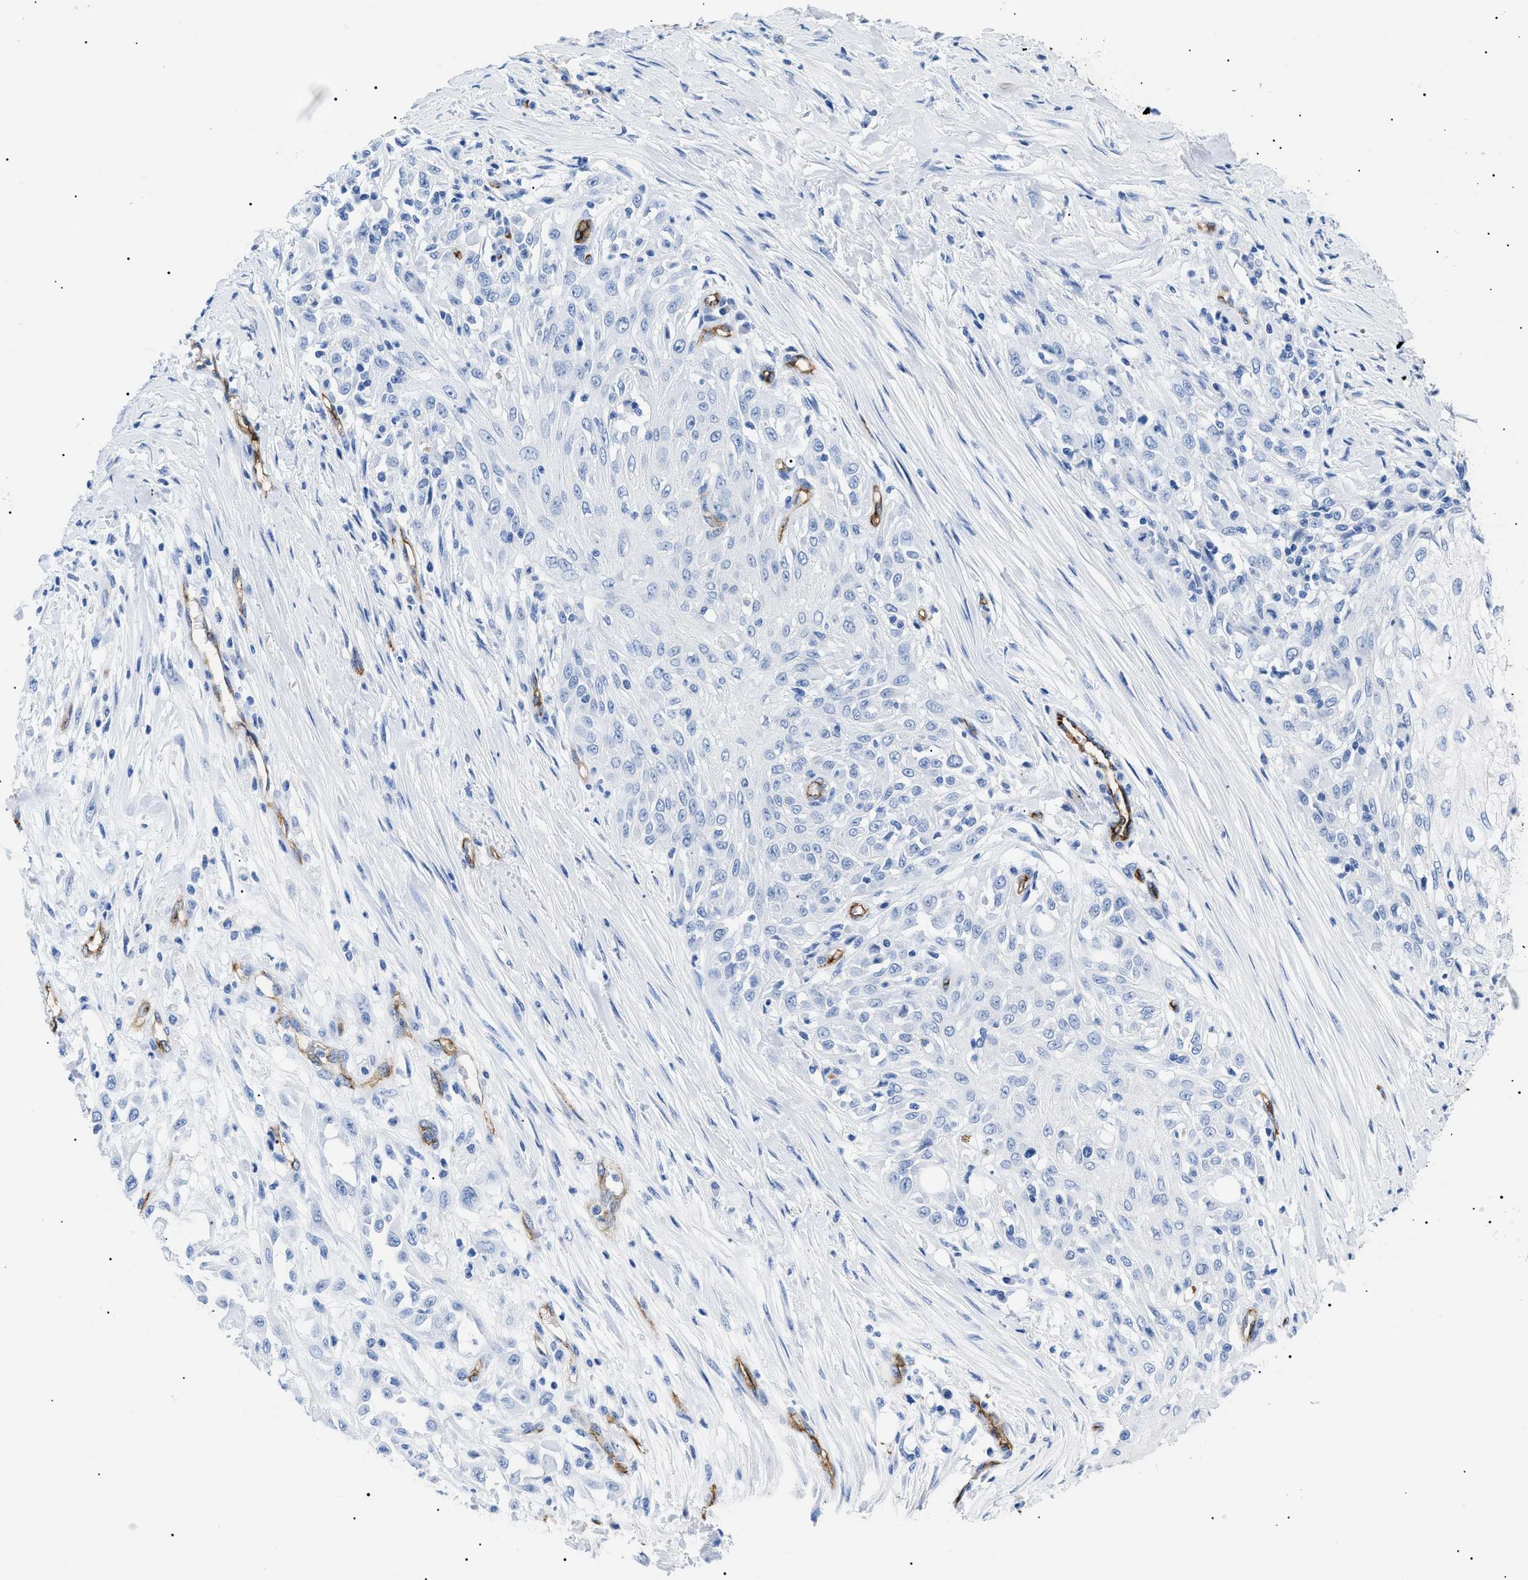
{"staining": {"intensity": "negative", "quantity": "none", "location": "none"}, "tissue": "skin cancer", "cell_type": "Tumor cells", "image_type": "cancer", "snomed": [{"axis": "morphology", "description": "Squamous cell carcinoma, NOS"}, {"axis": "morphology", "description": "Squamous cell carcinoma, metastatic, NOS"}, {"axis": "topography", "description": "Skin"}, {"axis": "topography", "description": "Lymph node"}], "caption": "Human skin squamous cell carcinoma stained for a protein using immunohistochemistry exhibits no staining in tumor cells.", "gene": "PODXL", "patient": {"sex": "male", "age": 75}}